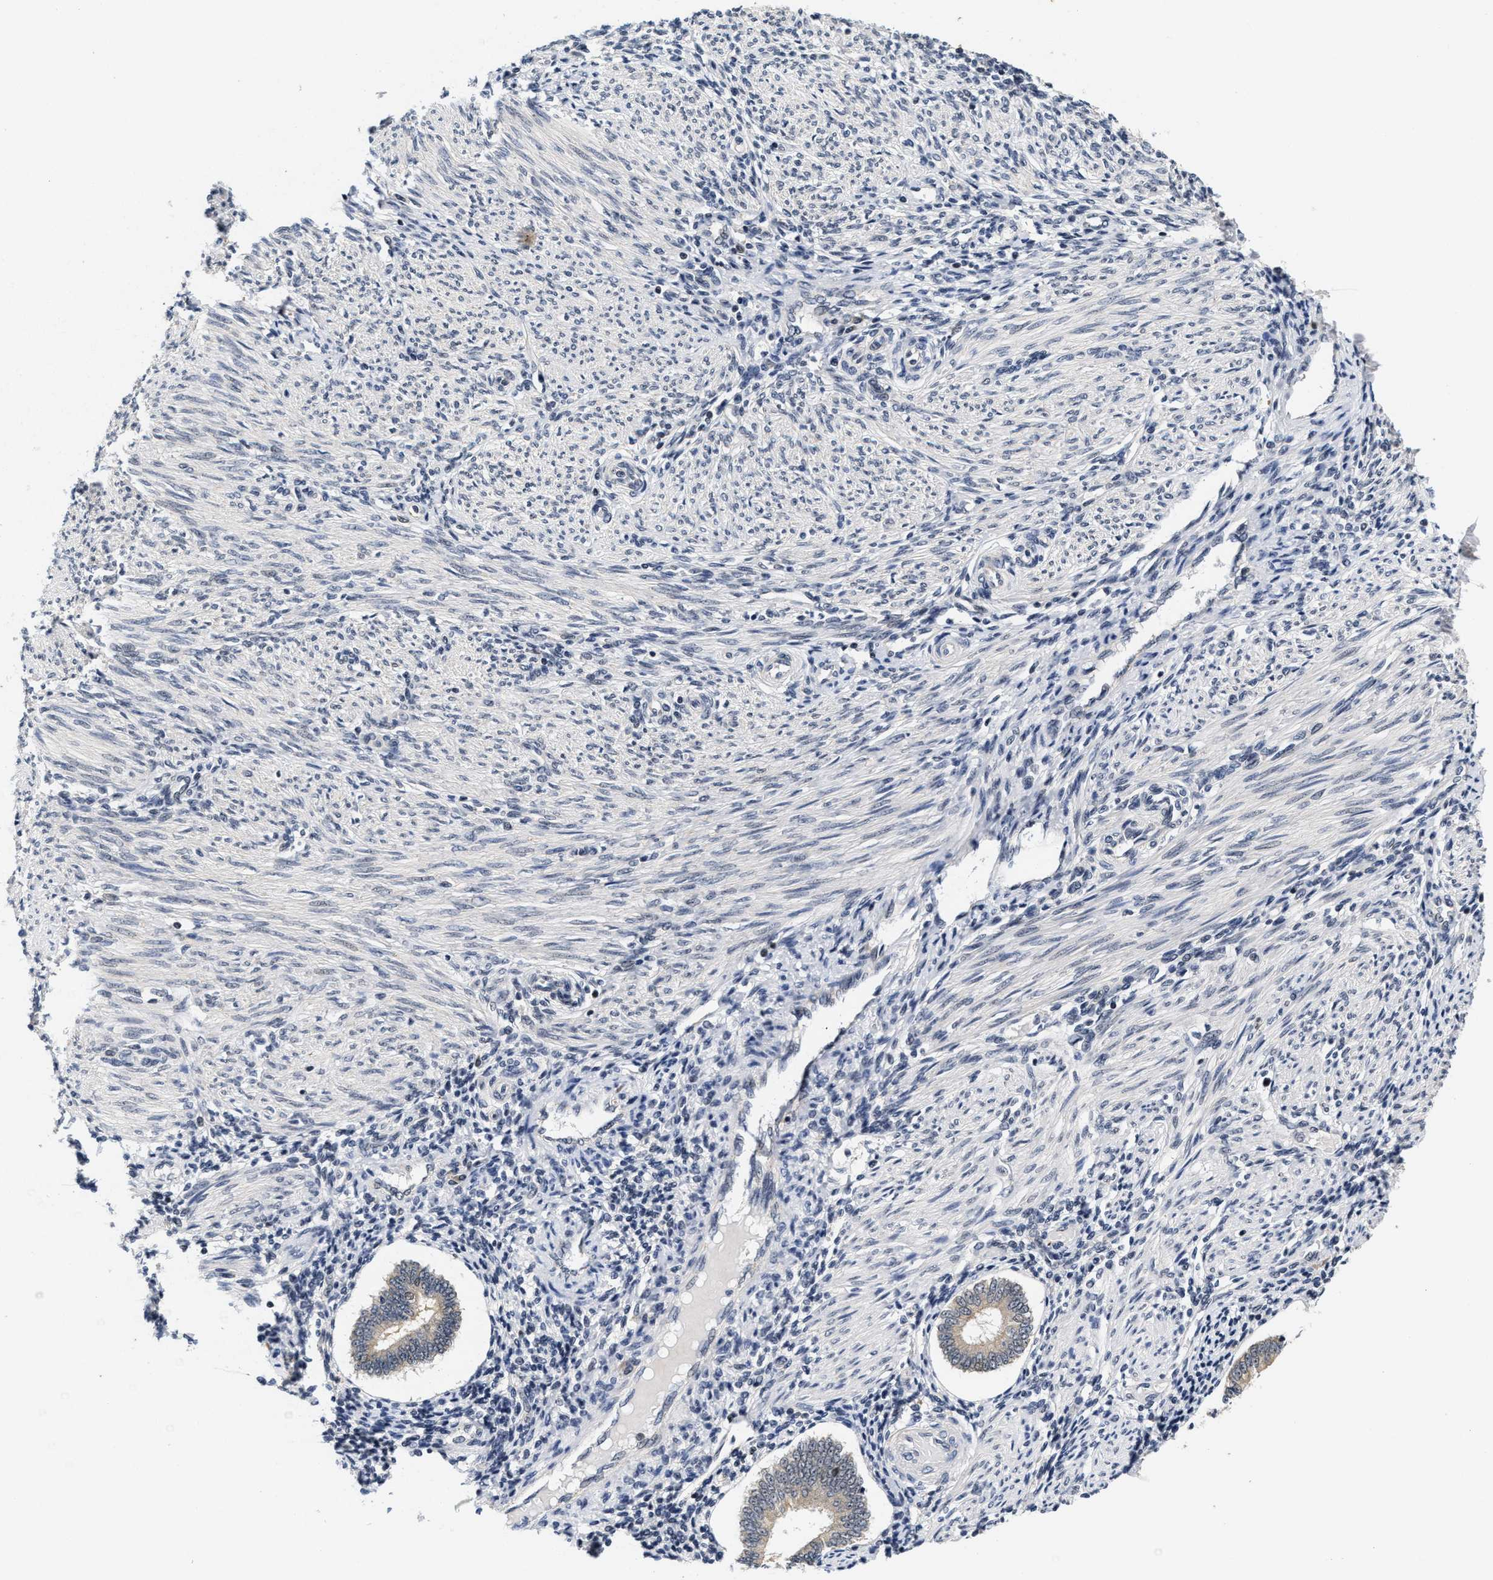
{"staining": {"intensity": "weak", "quantity": "<25%", "location": "nuclear"}, "tissue": "endometrium", "cell_type": "Cells in endometrial stroma", "image_type": "normal", "snomed": [{"axis": "morphology", "description": "Normal tissue, NOS"}, {"axis": "topography", "description": "Endometrium"}], "caption": "Immunohistochemistry photomicrograph of benign endometrium: endometrium stained with DAB displays no significant protein expression in cells in endometrial stroma. (DAB immunohistochemistry (IHC), high magnification).", "gene": "INIP", "patient": {"sex": "female", "age": 42}}